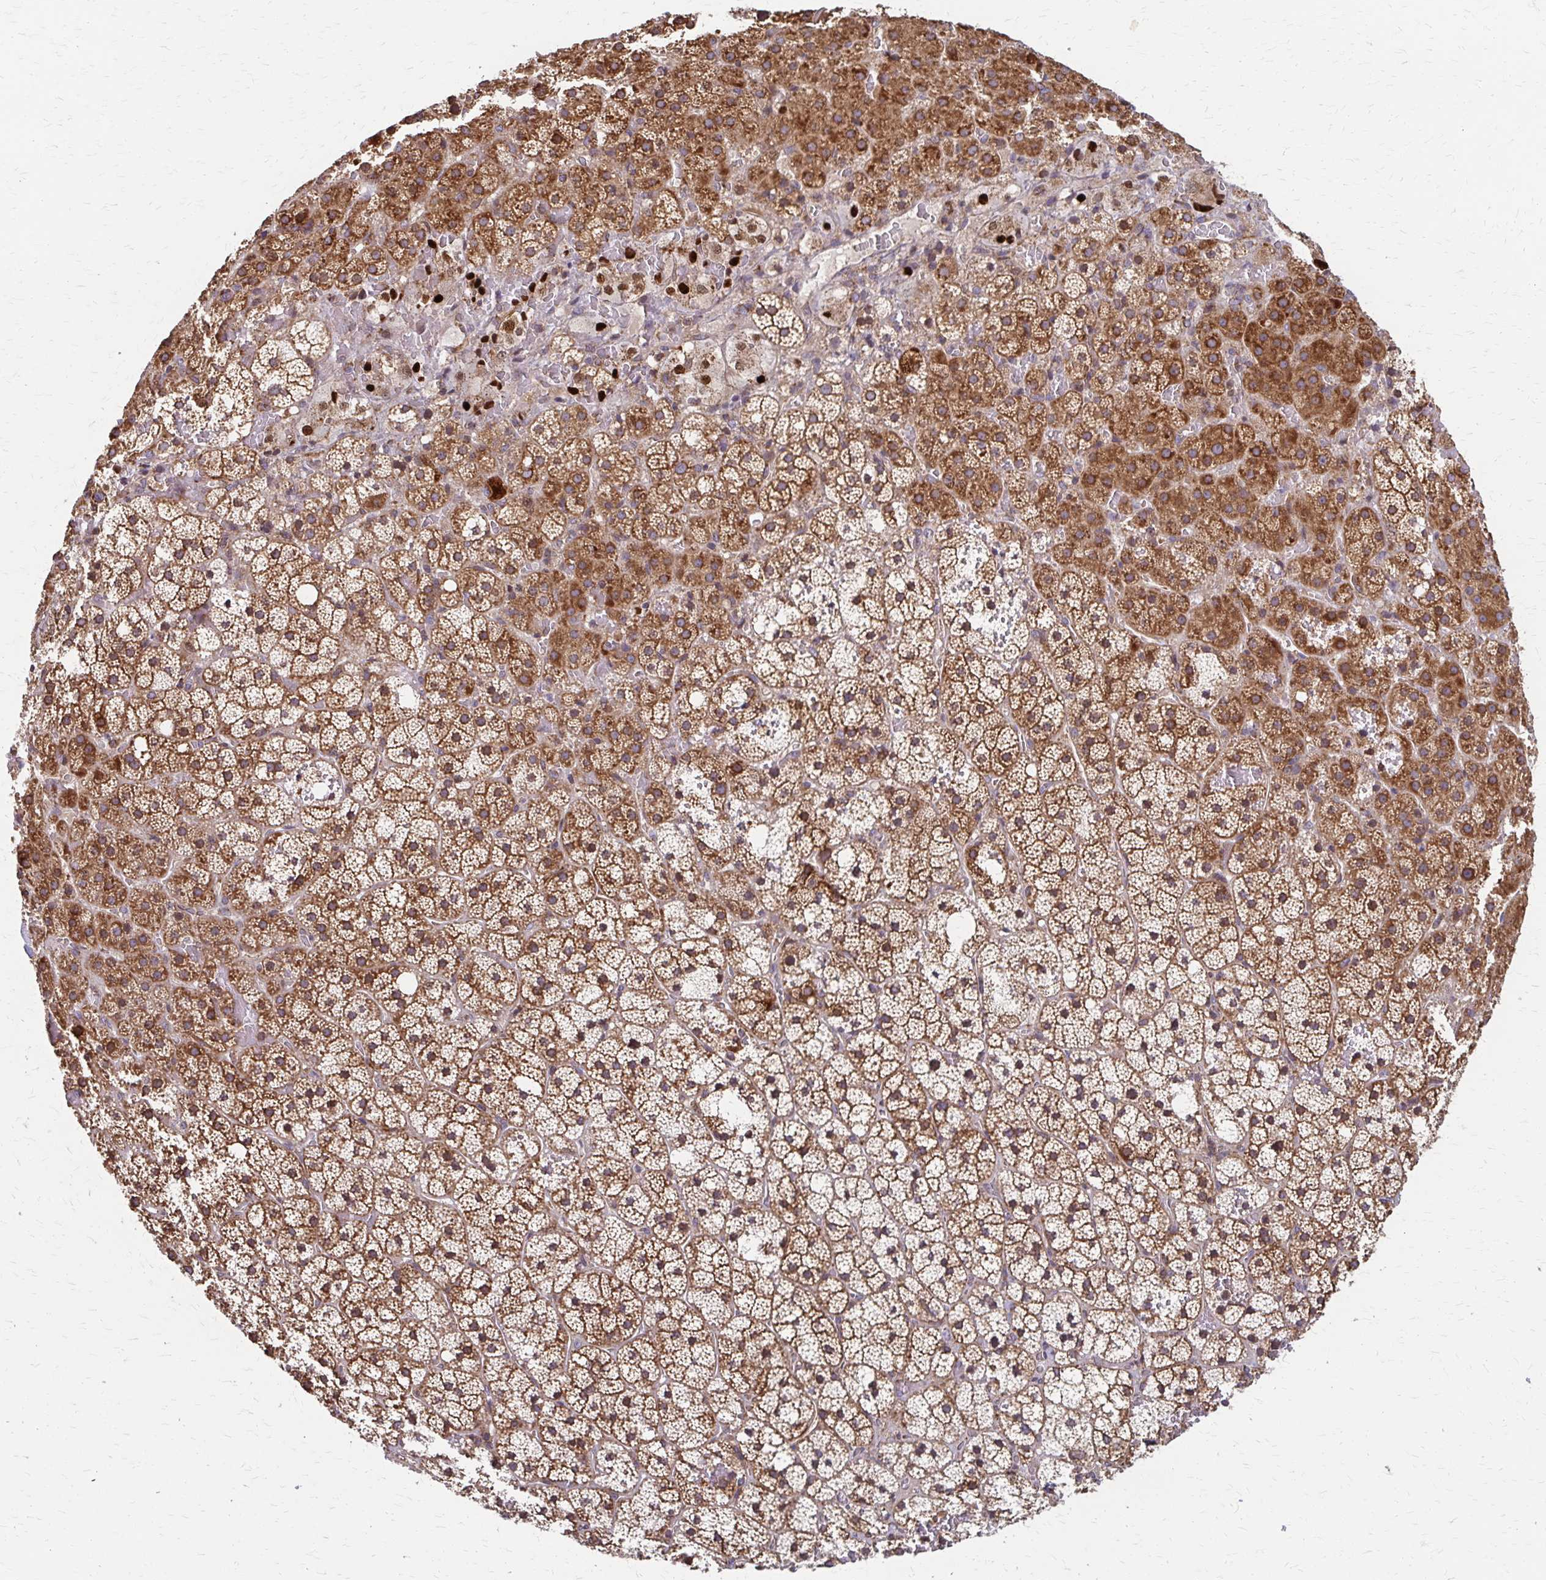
{"staining": {"intensity": "moderate", "quantity": ">75%", "location": "cytoplasmic/membranous"}, "tissue": "adrenal gland", "cell_type": "Glandular cells", "image_type": "normal", "snomed": [{"axis": "morphology", "description": "Normal tissue, NOS"}, {"axis": "topography", "description": "Adrenal gland"}], "caption": "High-magnification brightfield microscopy of unremarkable adrenal gland stained with DAB (3,3'-diaminobenzidine) (brown) and counterstained with hematoxylin (blue). glandular cells exhibit moderate cytoplasmic/membranous positivity is identified in about>75% of cells. Ihc stains the protein in brown and the nuclei are stained blue.", "gene": "EEF2", "patient": {"sex": "male", "age": 53}}